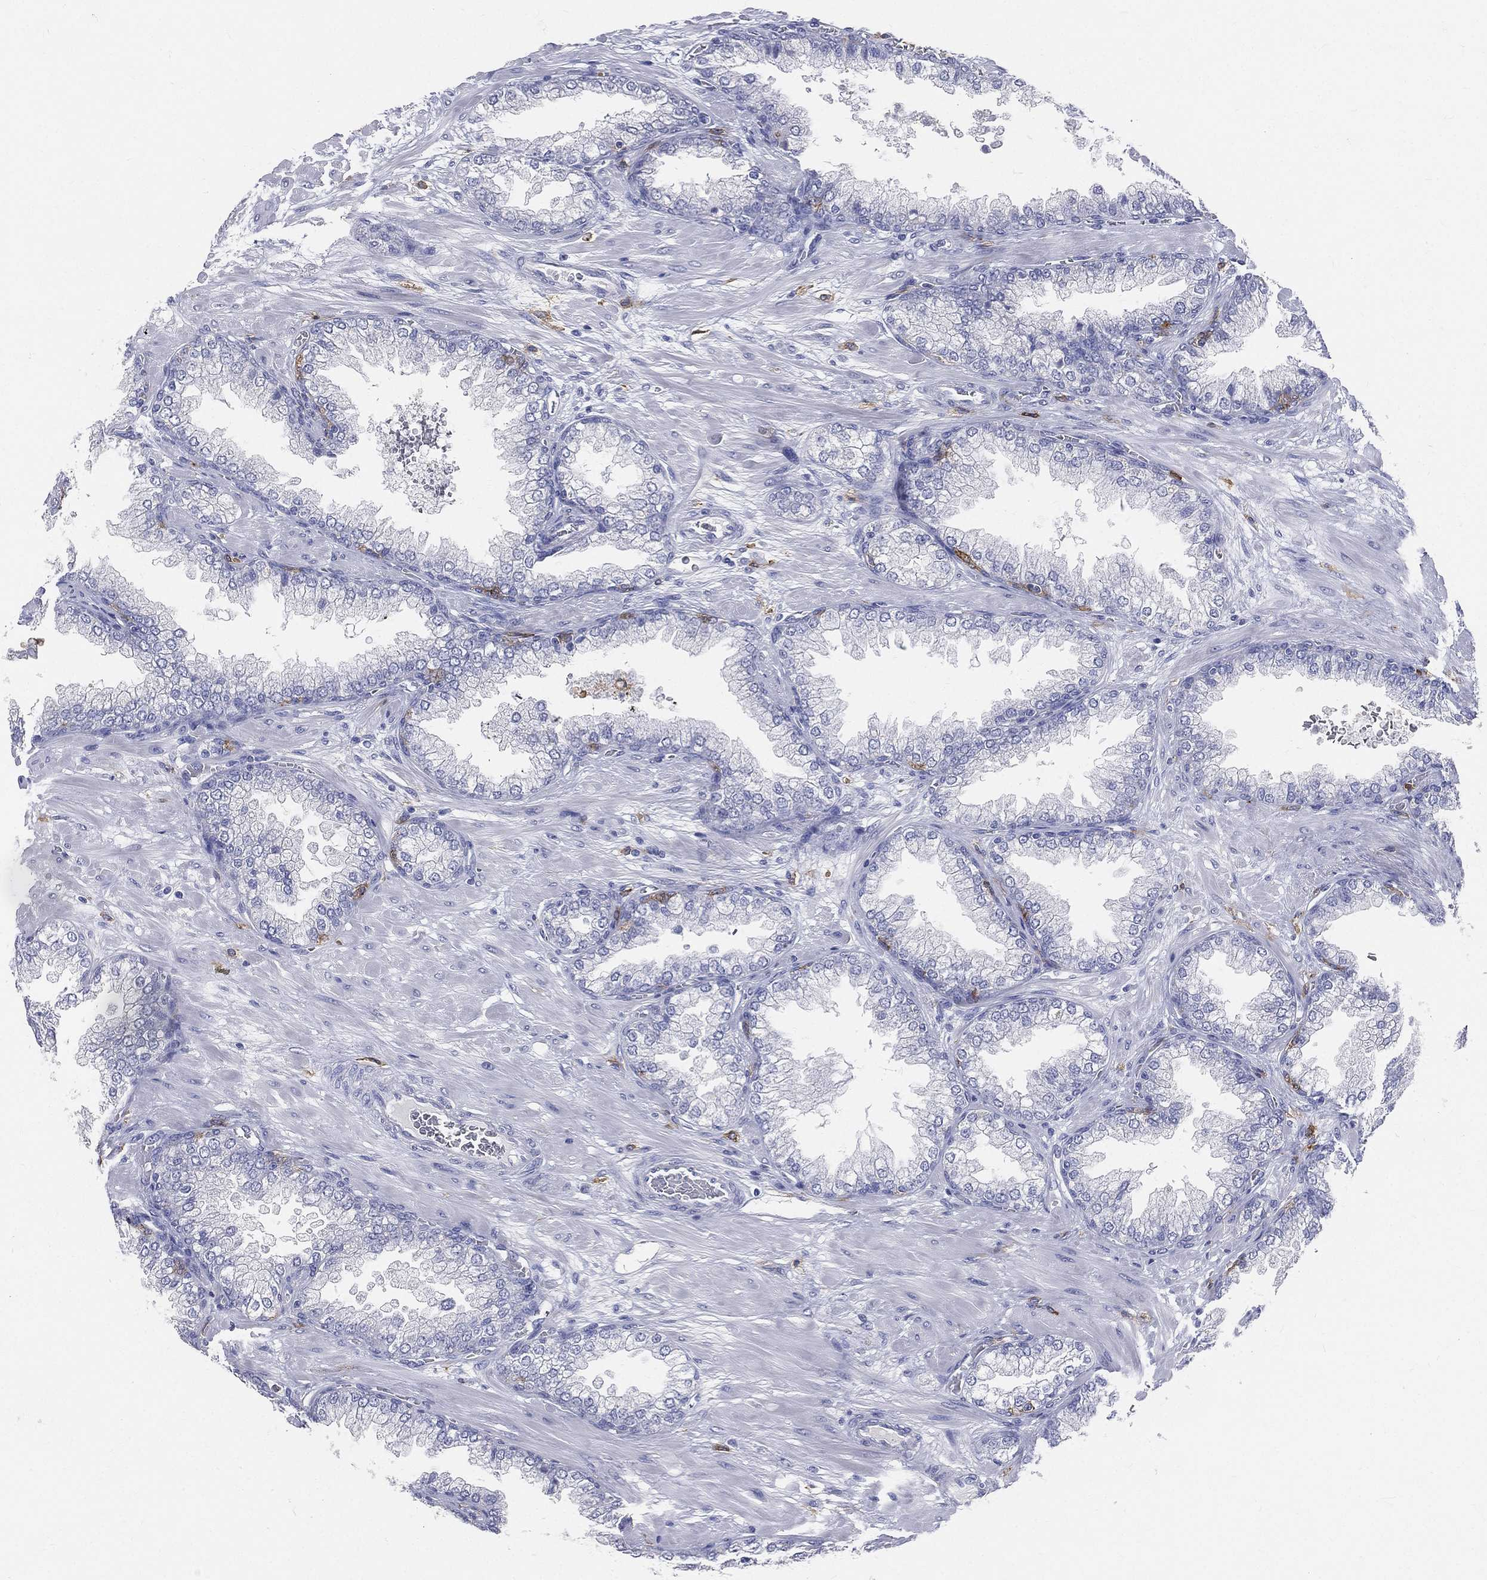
{"staining": {"intensity": "negative", "quantity": "none", "location": "none"}, "tissue": "prostate cancer", "cell_type": "Tumor cells", "image_type": "cancer", "snomed": [{"axis": "morphology", "description": "Adenocarcinoma, Low grade"}, {"axis": "topography", "description": "Prostate"}], "caption": "Human prostate cancer stained for a protein using immunohistochemistry (IHC) shows no staining in tumor cells.", "gene": "CD33", "patient": {"sex": "male", "age": 57}}